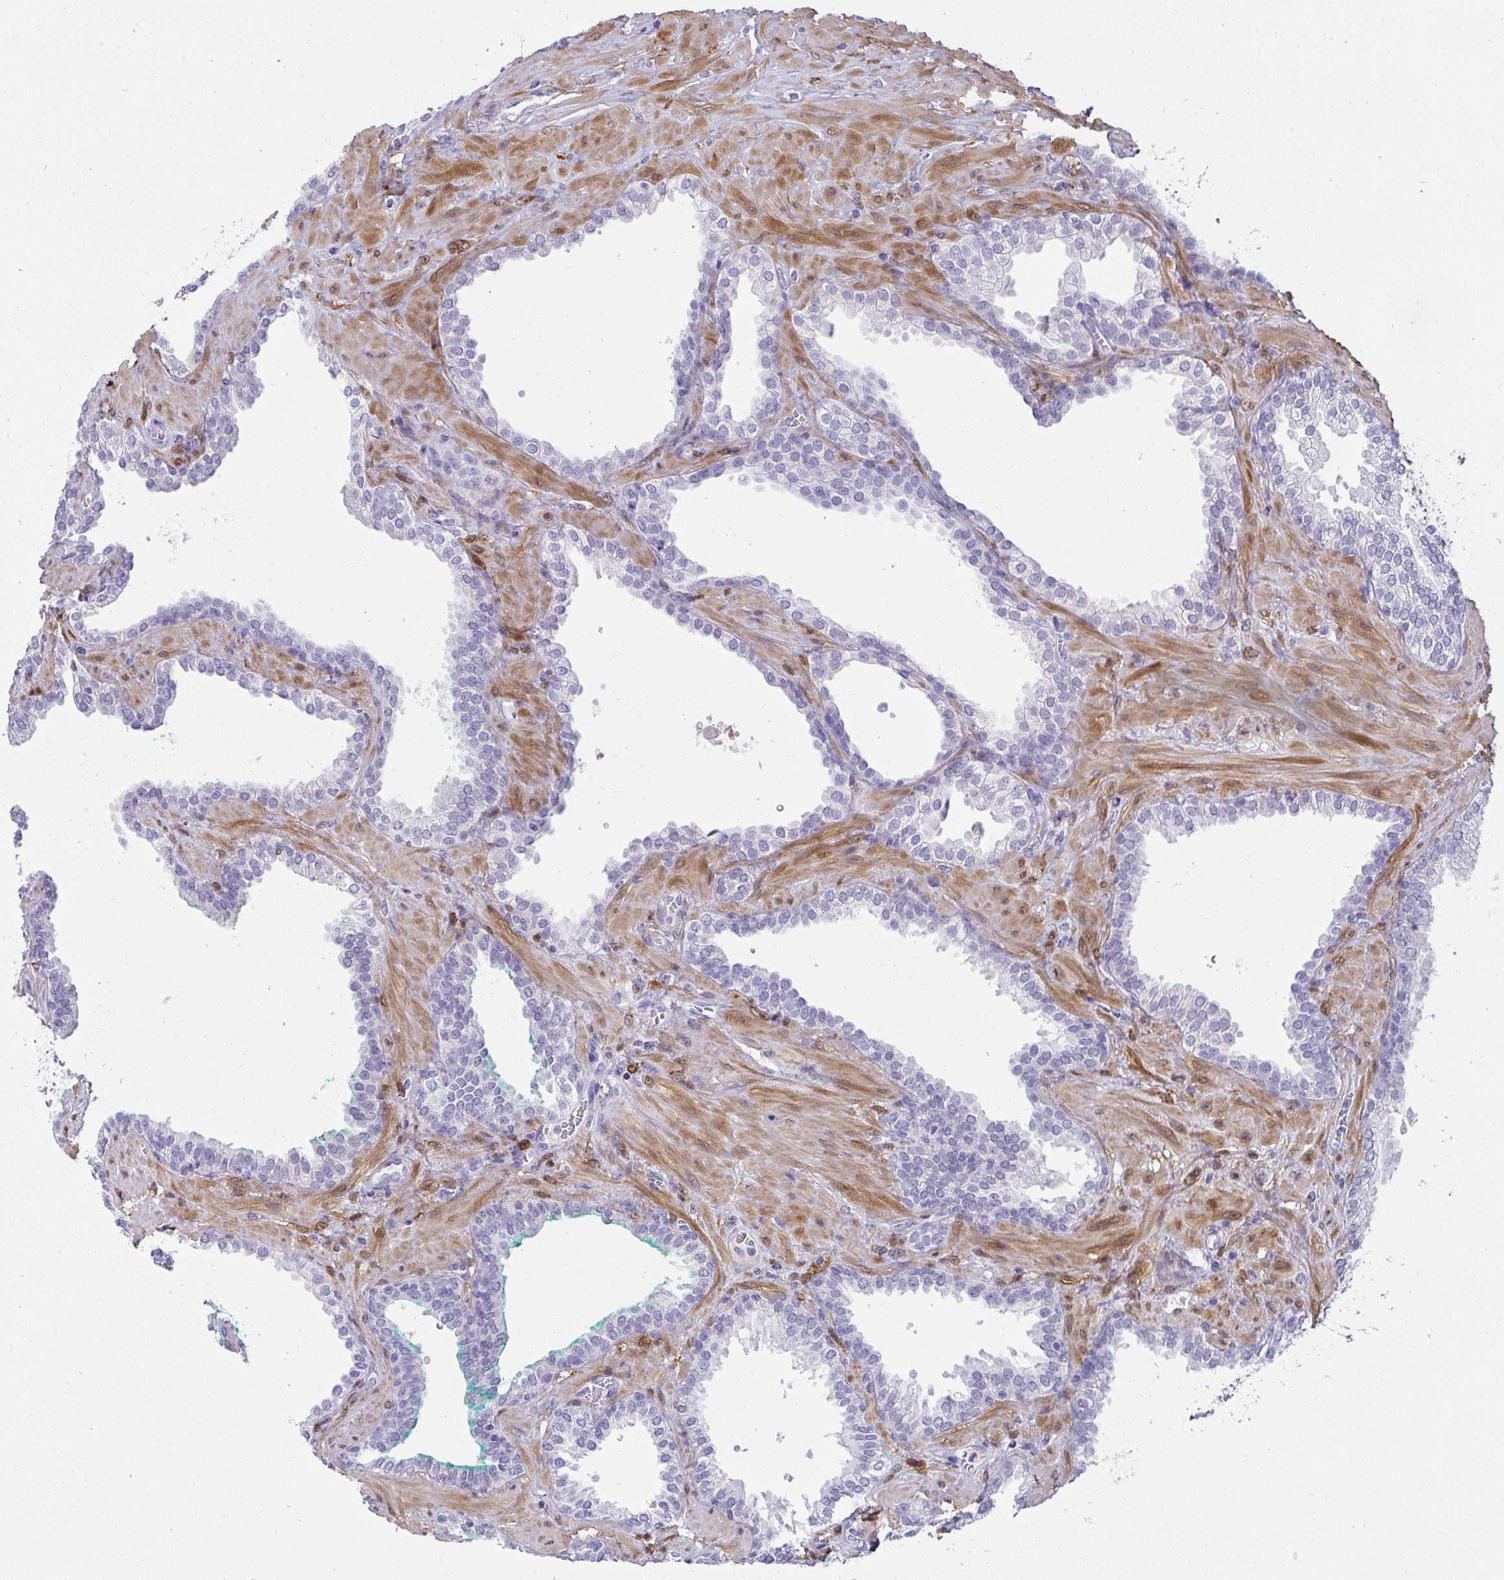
{"staining": {"intensity": "negative", "quantity": "none", "location": "none"}, "tissue": "prostate cancer", "cell_type": "Tumor cells", "image_type": "cancer", "snomed": [{"axis": "morphology", "description": "Adenocarcinoma, High grade"}, {"axis": "topography", "description": "Prostate"}], "caption": "IHC micrograph of human prostate cancer (high-grade adenocarcinoma) stained for a protein (brown), which reveals no expression in tumor cells.", "gene": "HSPB6", "patient": {"sex": "male", "age": 68}}